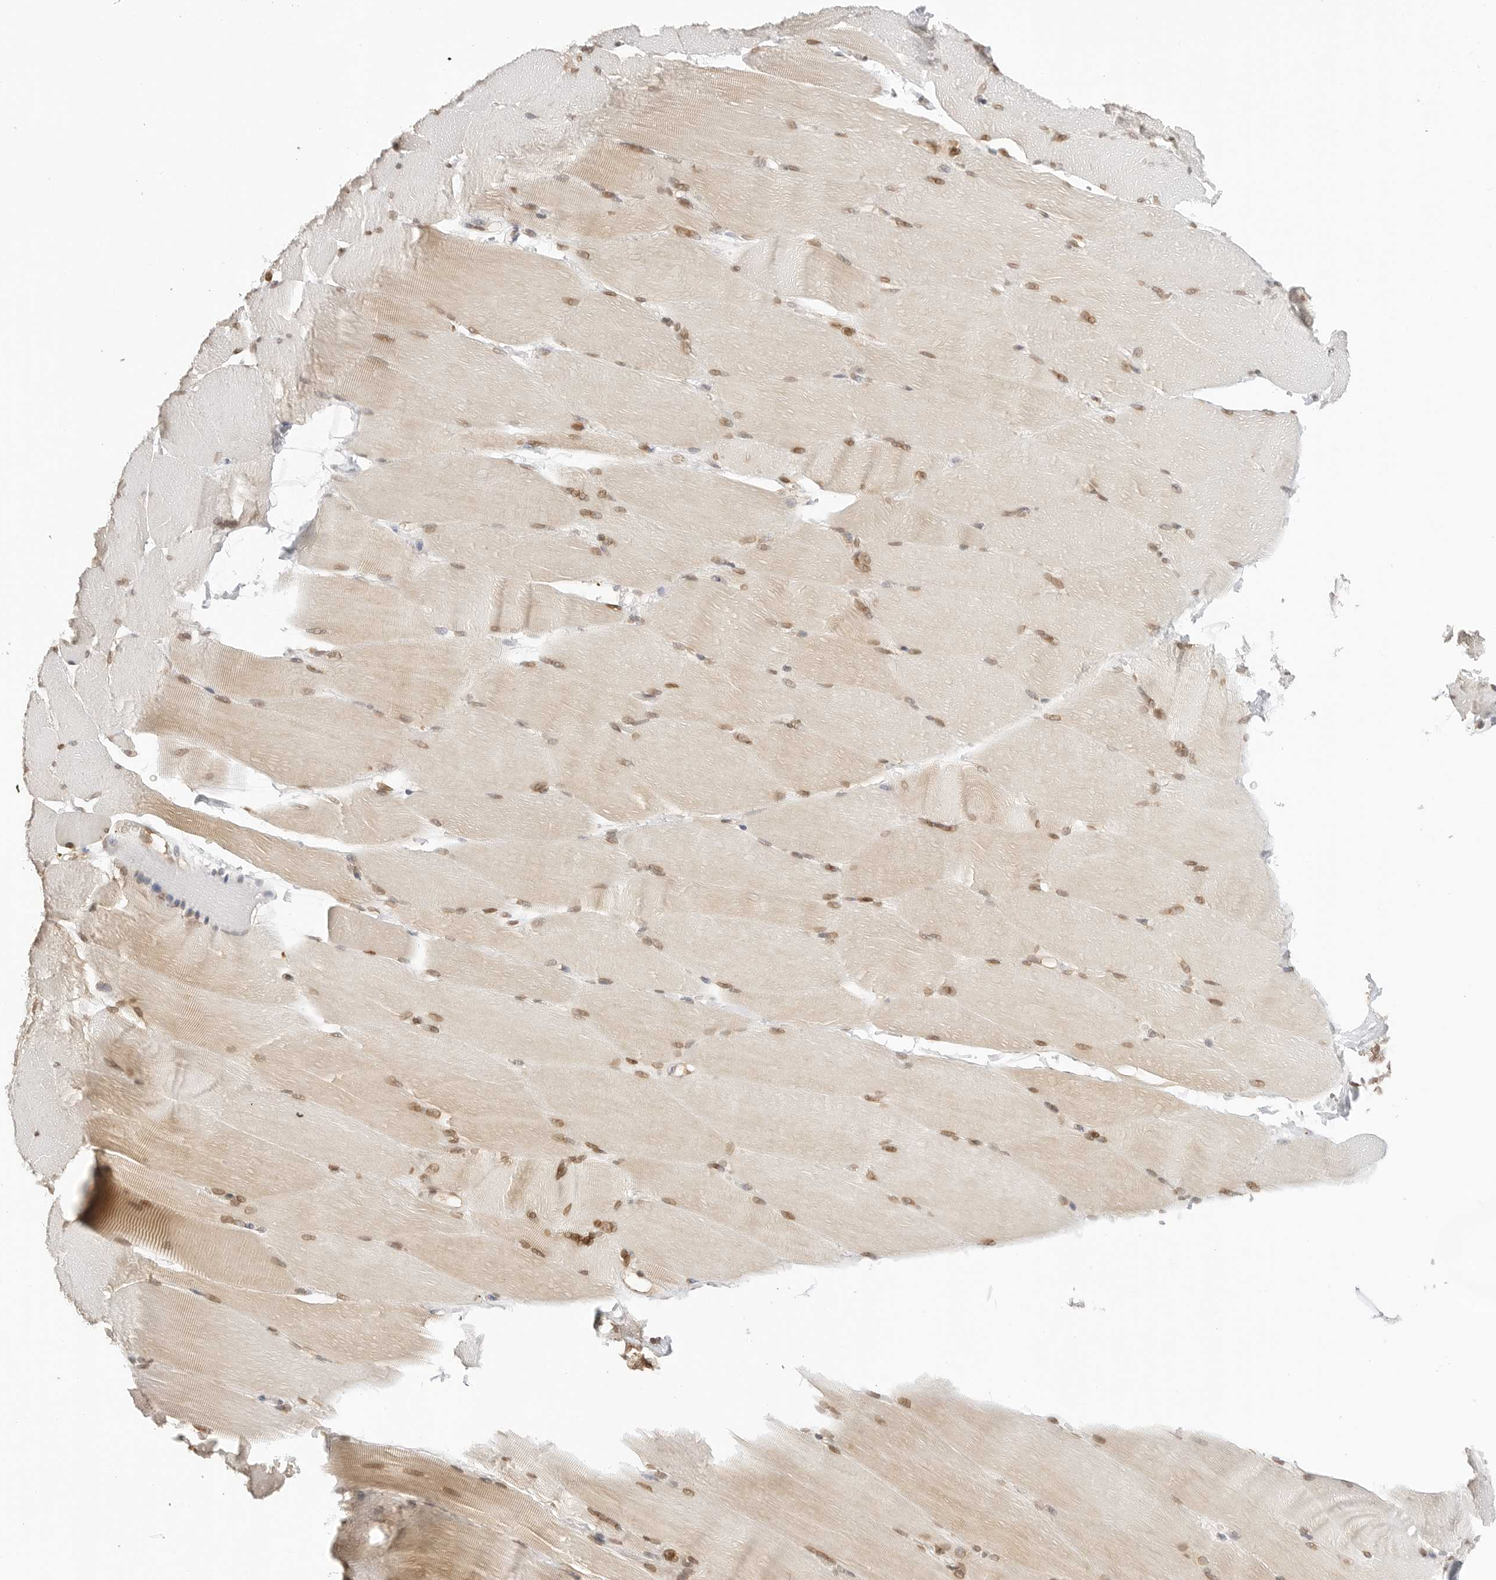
{"staining": {"intensity": "moderate", "quantity": ">75%", "location": "cytoplasmic/membranous,nuclear"}, "tissue": "skeletal muscle", "cell_type": "Myocytes", "image_type": "normal", "snomed": [{"axis": "morphology", "description": "Normal tissue, NOS"}, {"axis": "topography", "description": "Skeletal muscle"}, {"axis": "topography", "description": "Parathyroid gland"}], "caption": "A brown stain highlights moderate cytoplasmic/membranous,nuclear expression of a protein in myocytes of benign skeletal muscle. (DAB (3,3'-diaminobenzidine) IHC with brightfield microscopy, high magnification).", "gene": "POLH", "patient": {"sex": "female", "age": 37}}